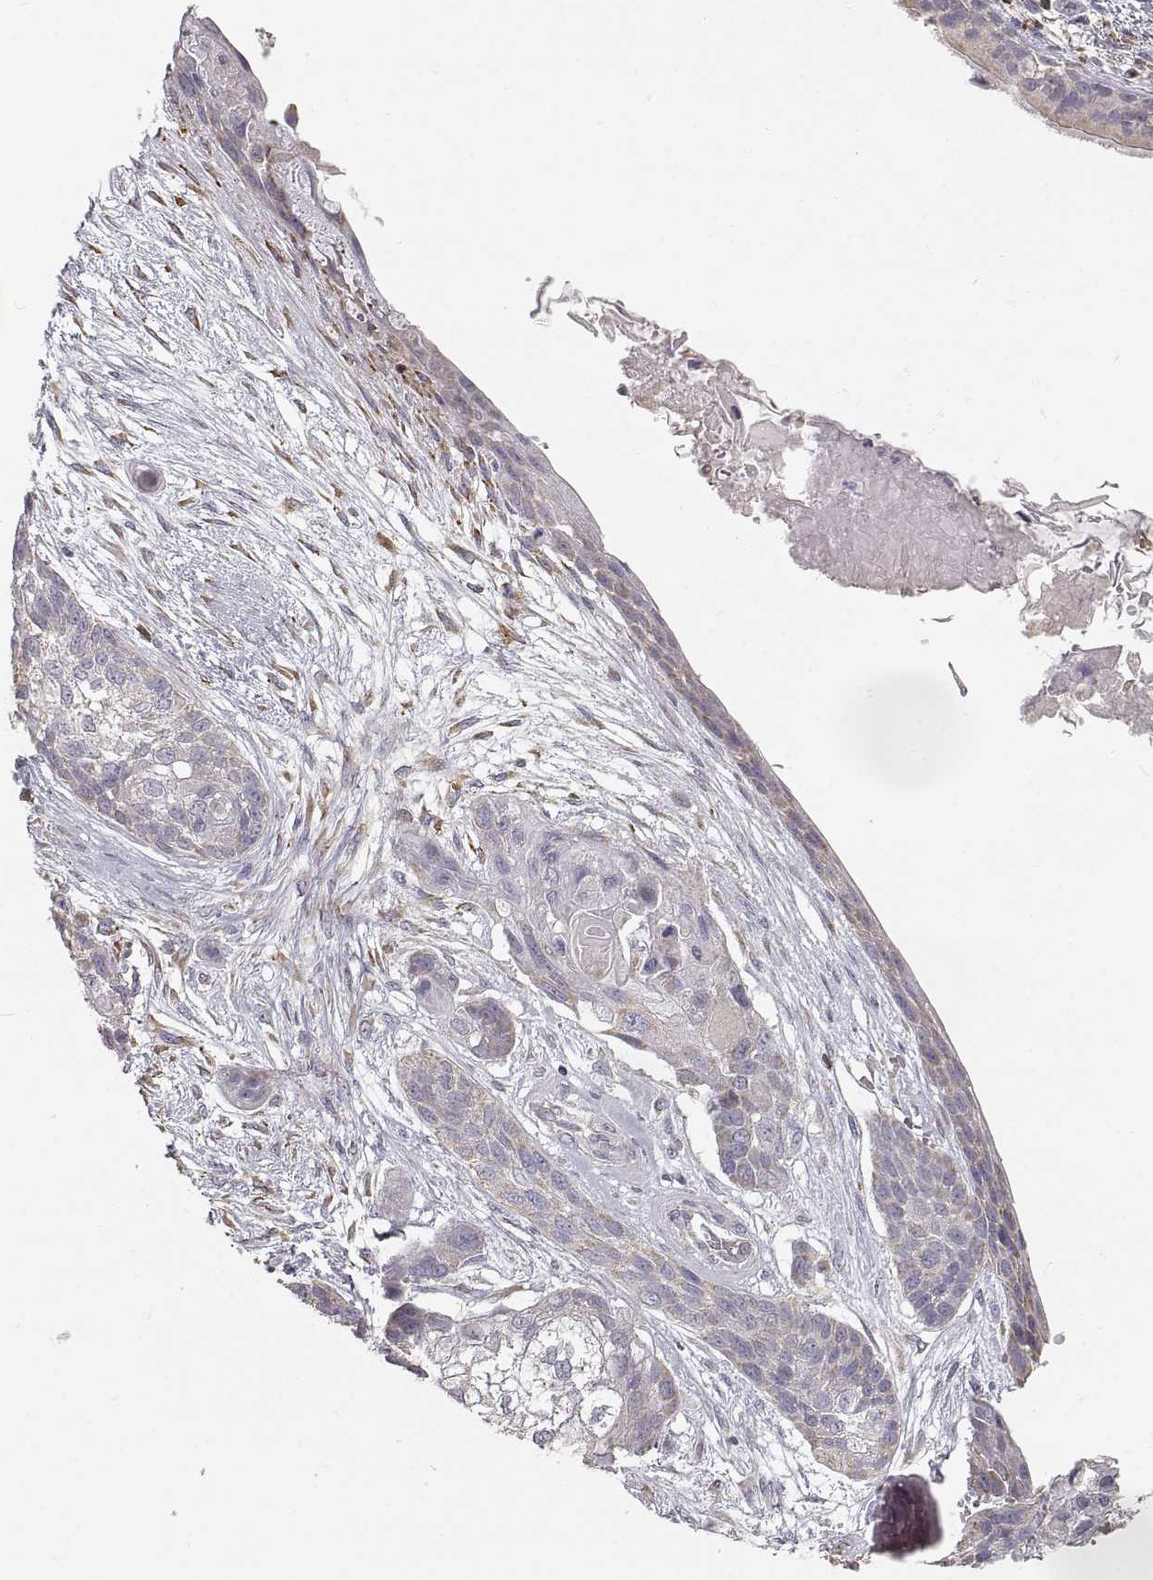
{"staining": {"intensity": "weak", "quantity": "<25%", "location": "cytoplasmic/membranous"}, "tissue": "lung cancer", "cell_type": "Tumor cells", "image_type": "cancer", "snomed": [{"axis": "morphology", "description": "Squamous cell carcinoma, NOS"}, {"axis": "topography", "description": "Lung"}], "caption": "Photomicrograph shows no significant protein positivity in tumor cells of lung squamous cell carcinoma.", "gene": "GRAP2", "patient": {"sex": "male", "age": 69}}